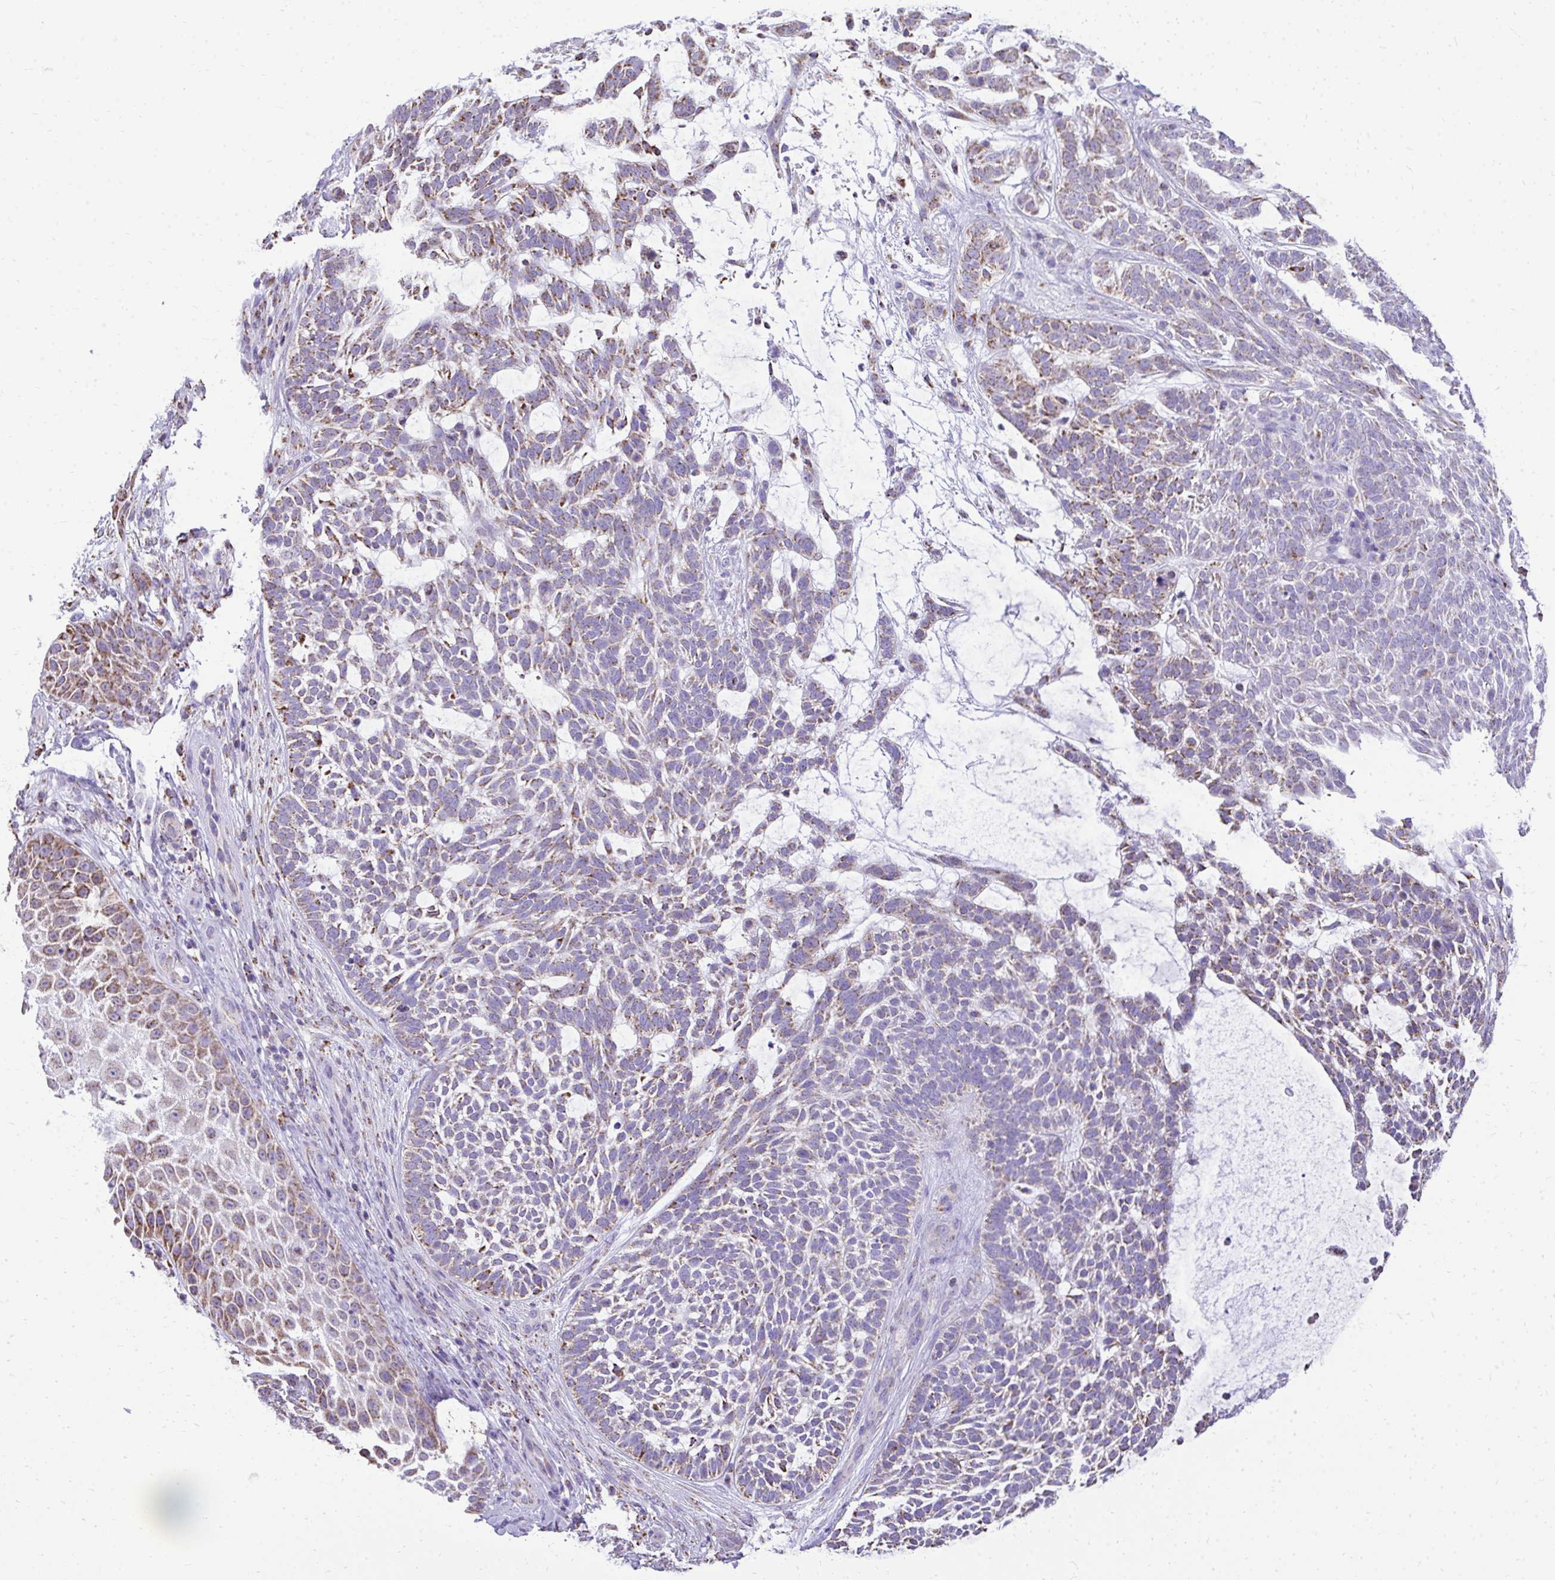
{"staining": {"intensity": "moderate", "quantity": "25%-75%", "location": "cytoplasmic/membranous"}, "tissue": "skin cancer", "cell_type": "Tumor cells", "image_type": "cancer", "snomed": [{"axis": "morphology", "description": "Basal cell carcinoma"}, {"axis": "topography", "description": "Skin"}, {"axis": "topography", "description": "Skin, foot"}], "caption": "Skin cancer (basal cell carcinoma) tissue displays moderate cytoplasmic/membranous expression in about 25%-75% of tumor cells (DAB (3,3'-diaminobenzidine) IHC with brightfield microscopy, high magnification).", "gene": "MPZL2", "patient": {"sex": "female", "age": 77}}